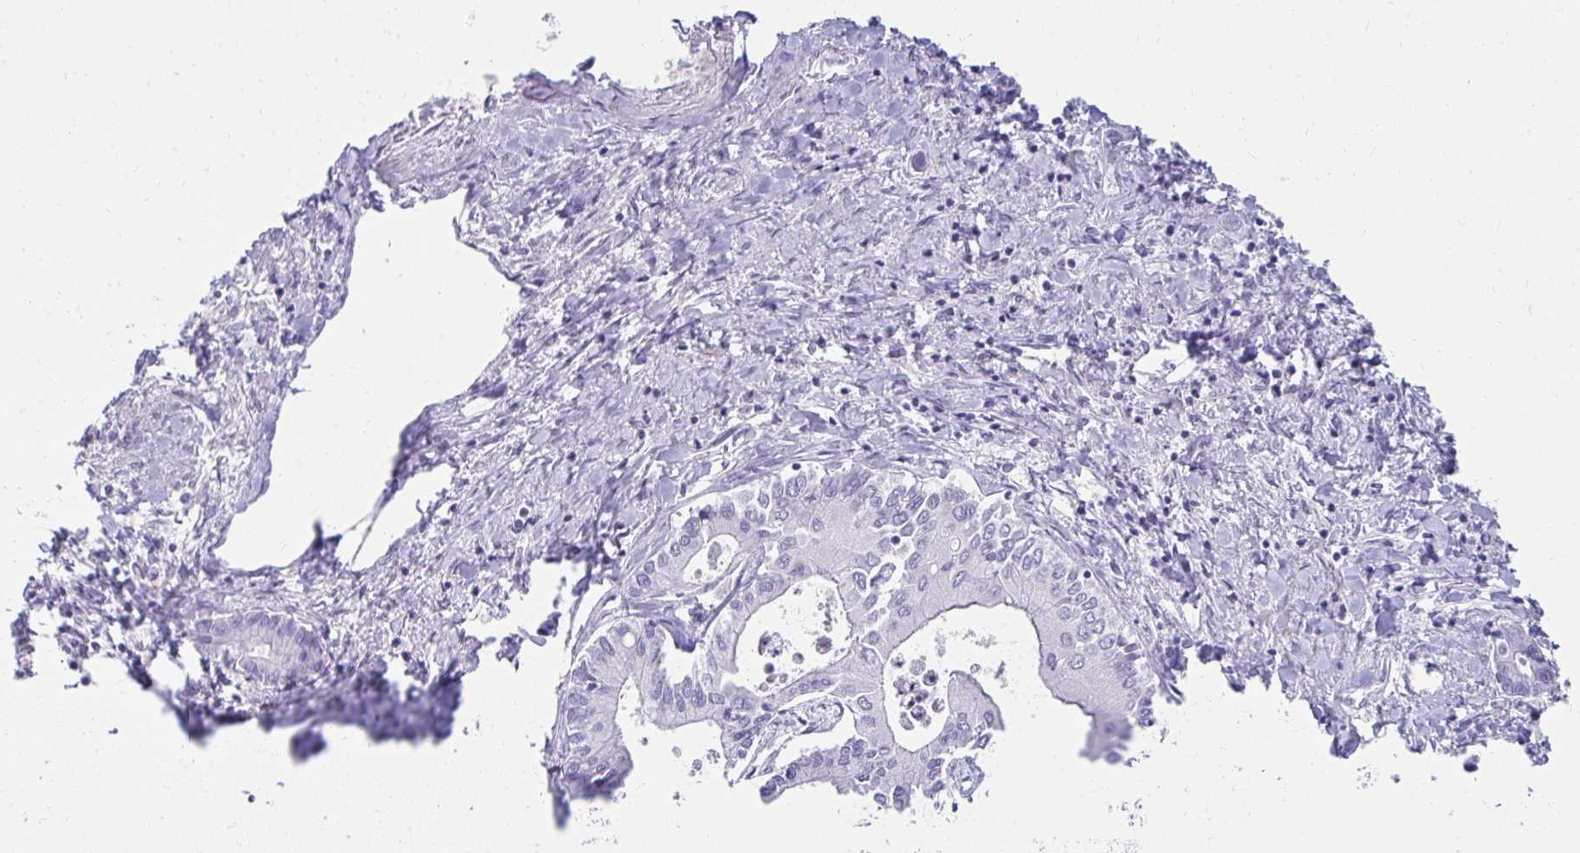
{"staining": {"intensity": "negative", "quantity": "none", "location": "none"}, "tissue": "liver cancer", "cell_type": "Tumor cells", "image_type": "cancer", "snomed": [{"axis": "morphology", "description": "Cholangiocarcinoma"}, {"axis": "topography", "description": "Liver"}], "caption": "IHC image of human liver cancer (cholangiocarcinoma) stained for a protein (brown), which exhibits no positivity in tumor cells.", "gene": "TNNT1", "patient": {"sex": "male", "age": 66}}